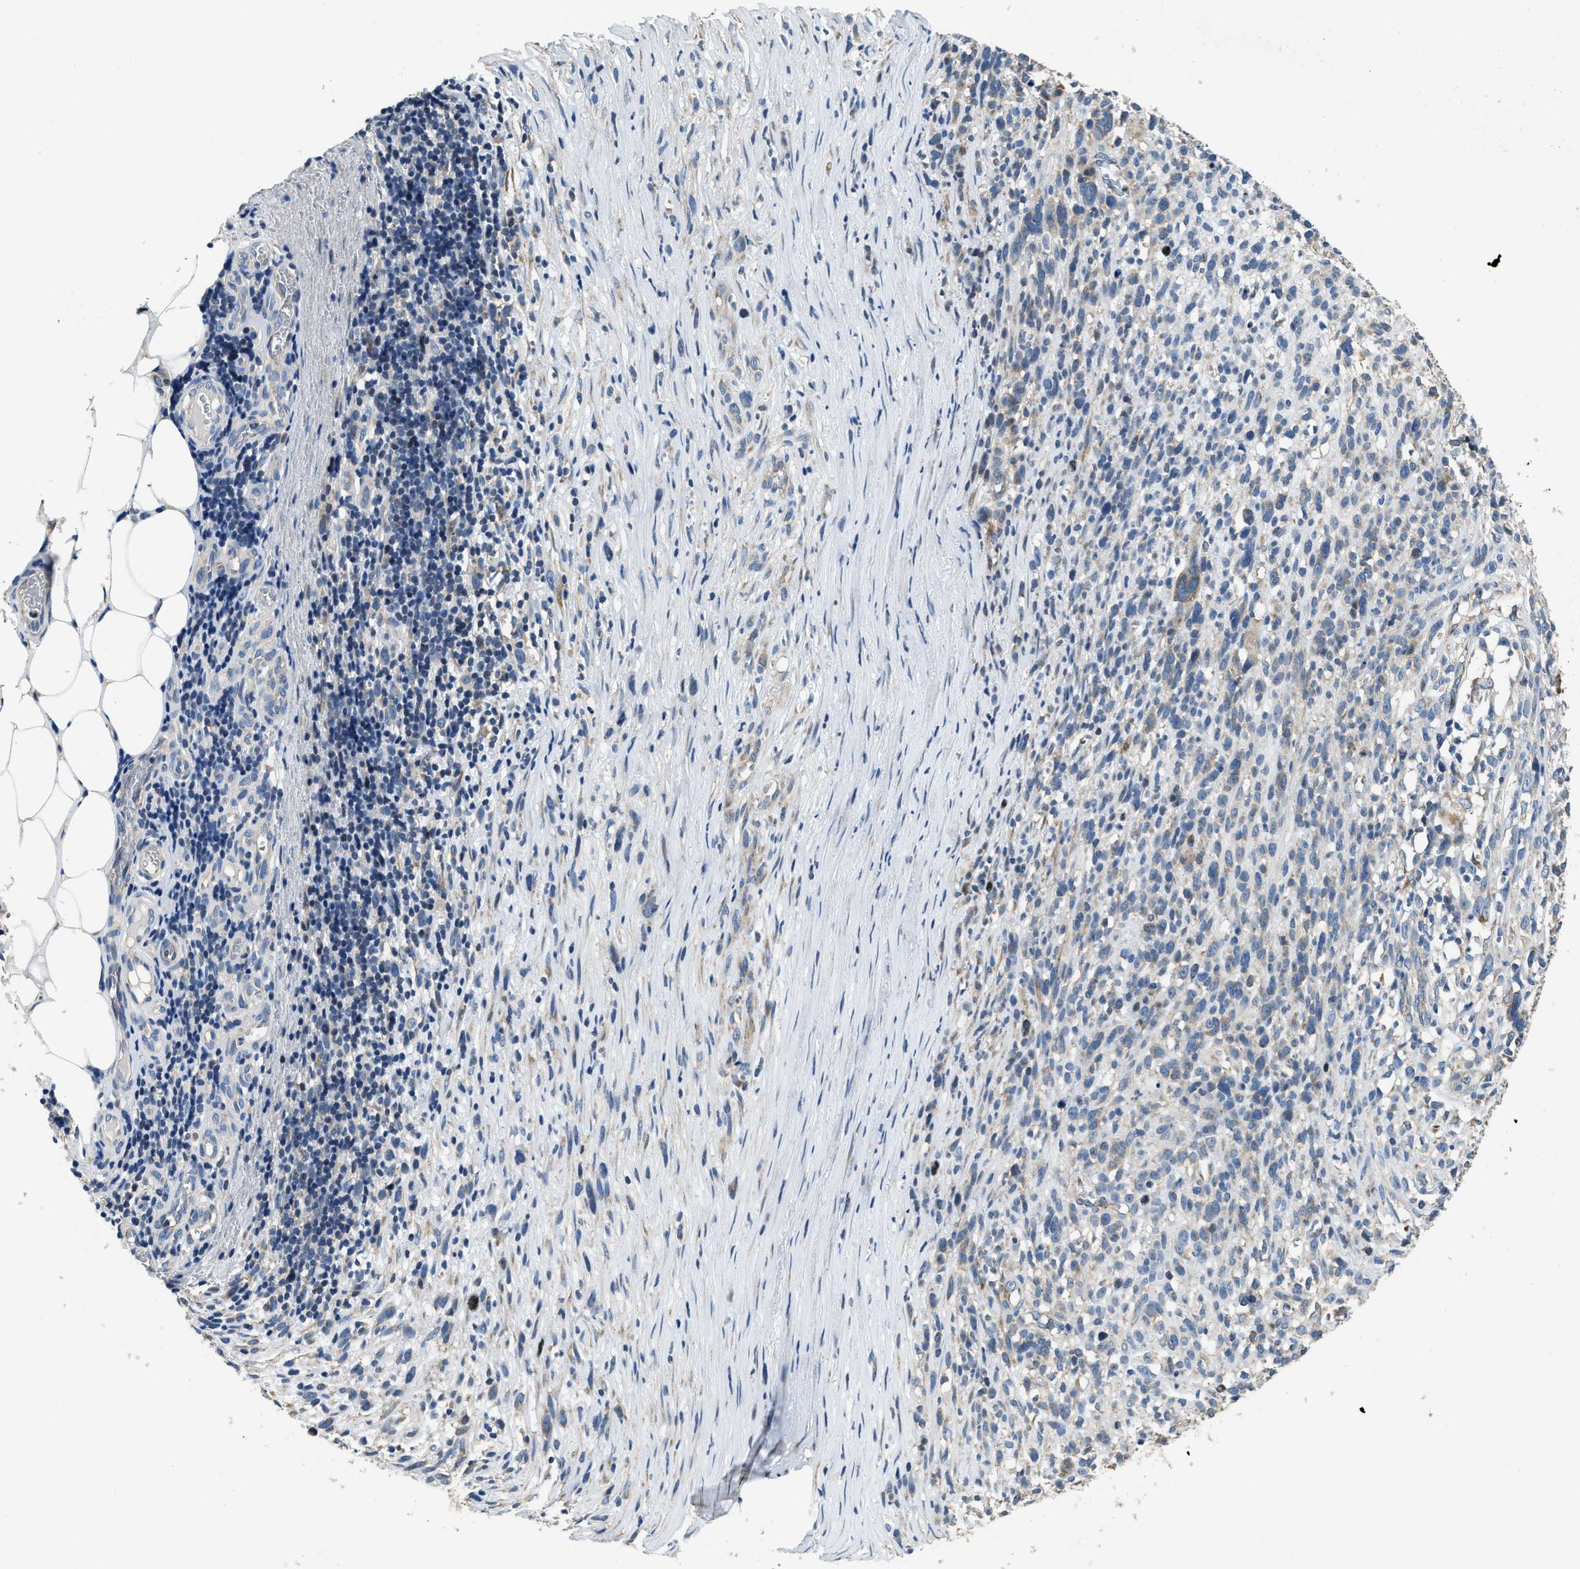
{"staining": {"intensity": "negative", "quantity": "none", "location": "none"}, "tissue": "melanoma", "cell_type": "Tumor cells", "image_type": "cancer", "snomed": [{"axis": "morphology", "description": "Malignant melanoma, NOS"}, {"axis": "topography", "description": "Skin"}], "caption": "Melanoma was stained to show a protein in brown. There is no significant staining in tumor cells. (IHC, brightfield microscopy, high magnification).", "gene": "TMEM150A", "patient": {"sex": "female", "age": 55}}